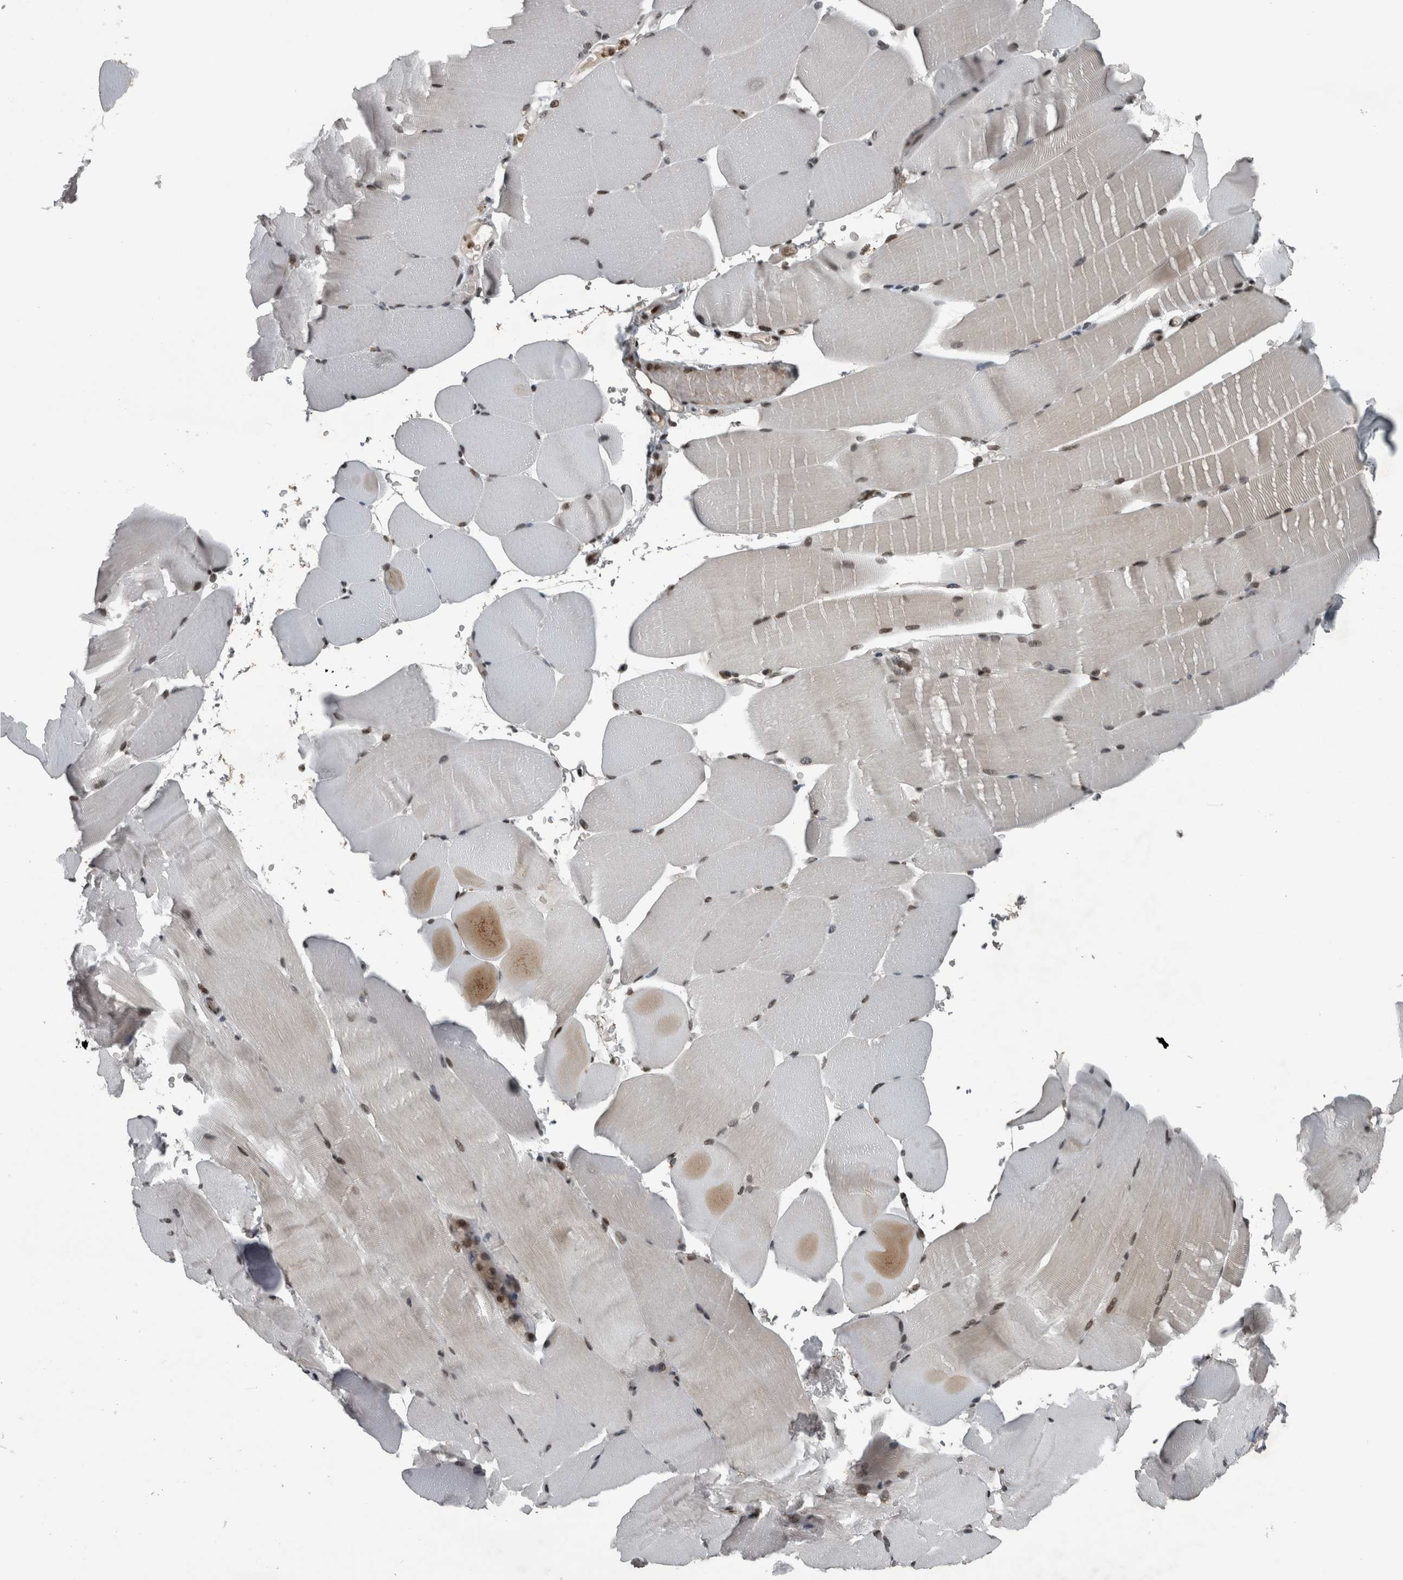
{"staining": {"intensity": "moderate", "quantity": "25%-75%", "location": "nuclear"}, "tissue": "skeletal muscle", "cell_type": "Myocytes", "image_type": "normal", "snomed": [{"axis": "morphology", "description": "Normal tissue, NOS"}, {"axis": "topography", "description": "Skeletal muscle"}, {"axis": "topography", "description": "Parathyroid gland"}], "caption": "Moderate nuclear positivity for a protein is identified in approximately 25%-75% of myocytes of unremarkable skeletal muscle using immunohistochemistry (IHC).", "gene": "UNC50", "patient": {"sex": "female", "age": 37}}